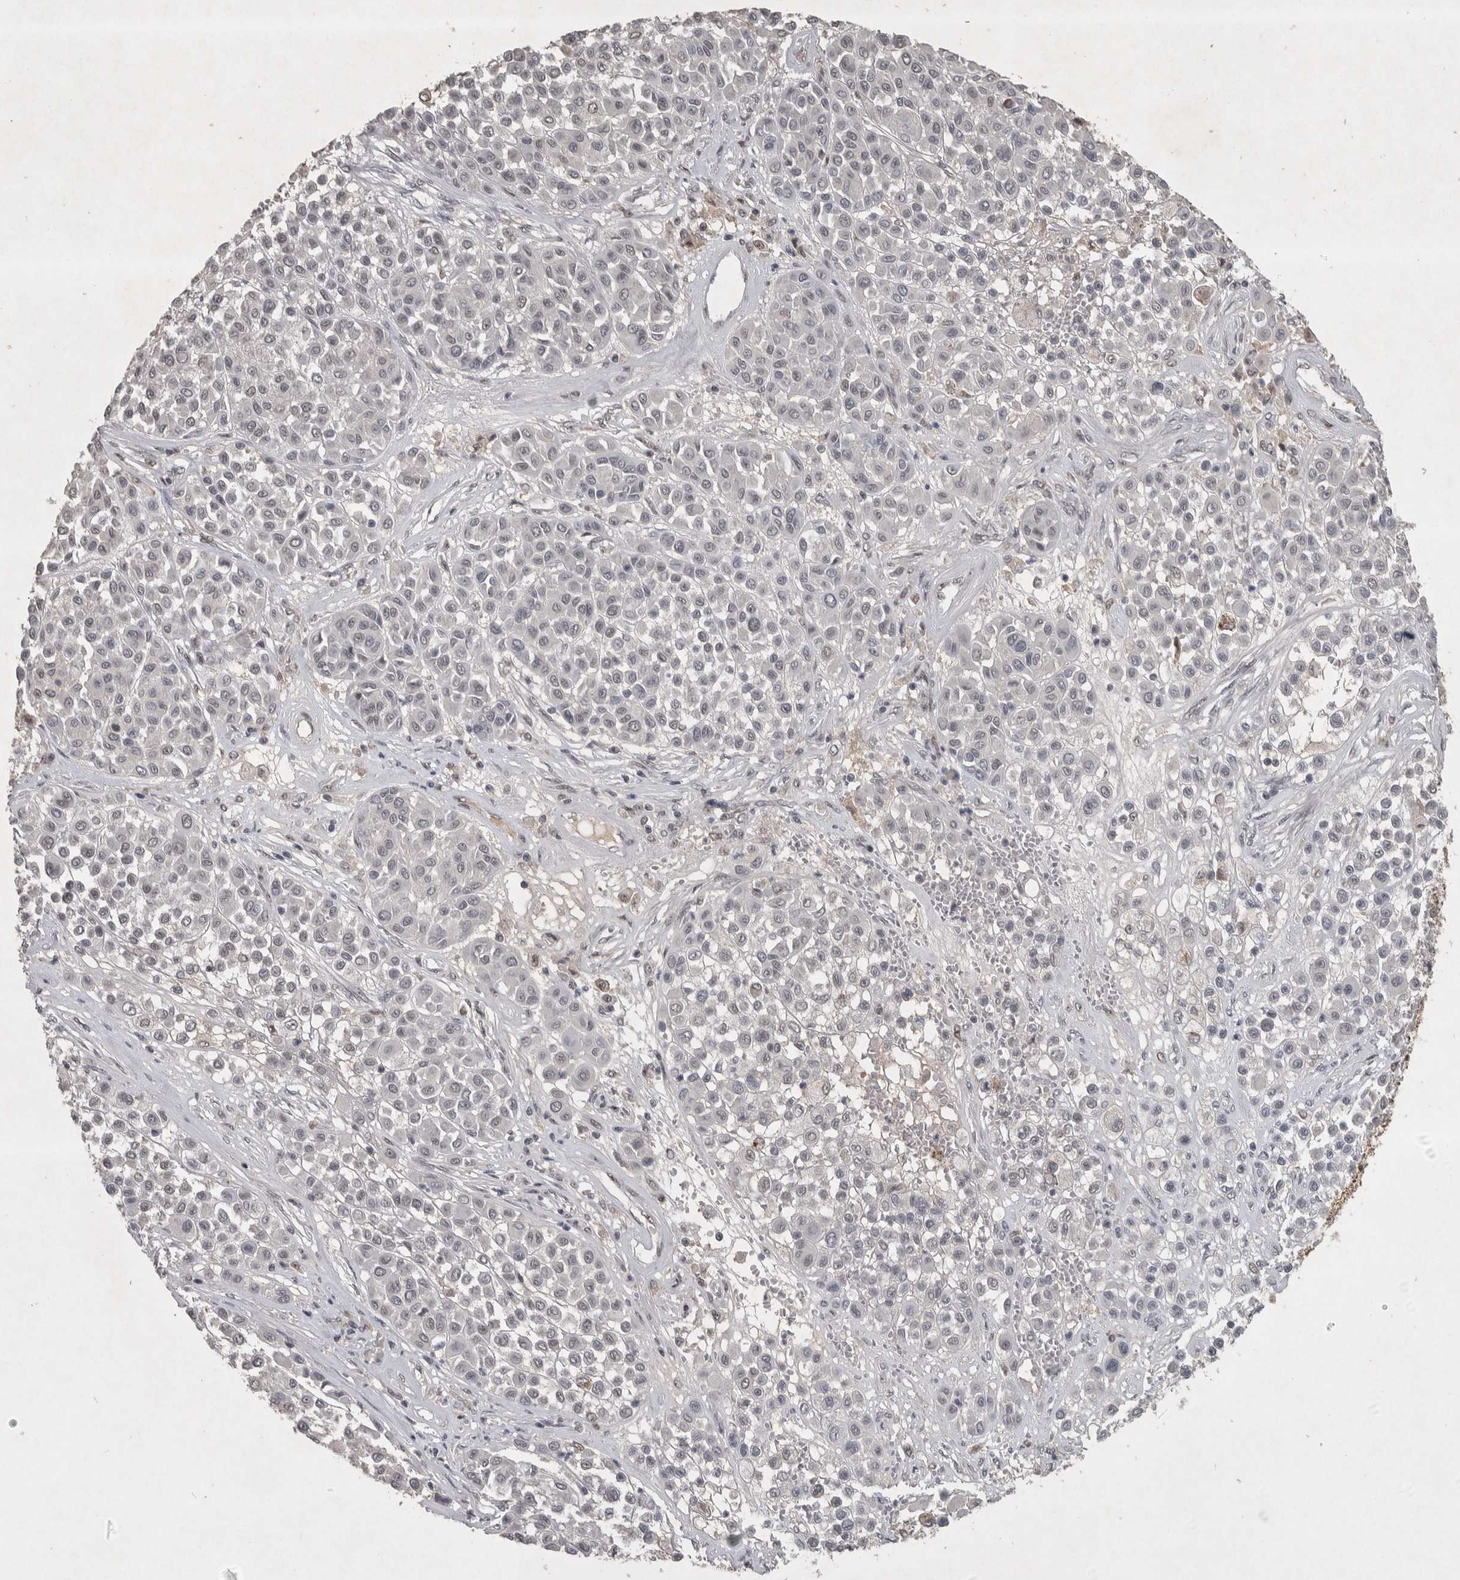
{"staining": {"intensity": "negative", "quantity": "none", "location": "none"}, "tissue": "melanoma", "cell_type": "Tumor cells", "image_type": "cancer", "snomed": [{"axis": "morphology", "description": "Malignant melanoma, Metastatic site"}, {"axis": "topography", "description": "Soft tissue"}], "caption": "The immunohistochemistry (IHC) image has no significant expression in tumor cells of melanoma tissue. The staining is performed using DAB (3,3'-diaminobenzidine) brown chromogen with nuclei counter-stained in using hematoxylin.", "gene": "DDX42", "patient": {"sex": "male", "age": 41}}